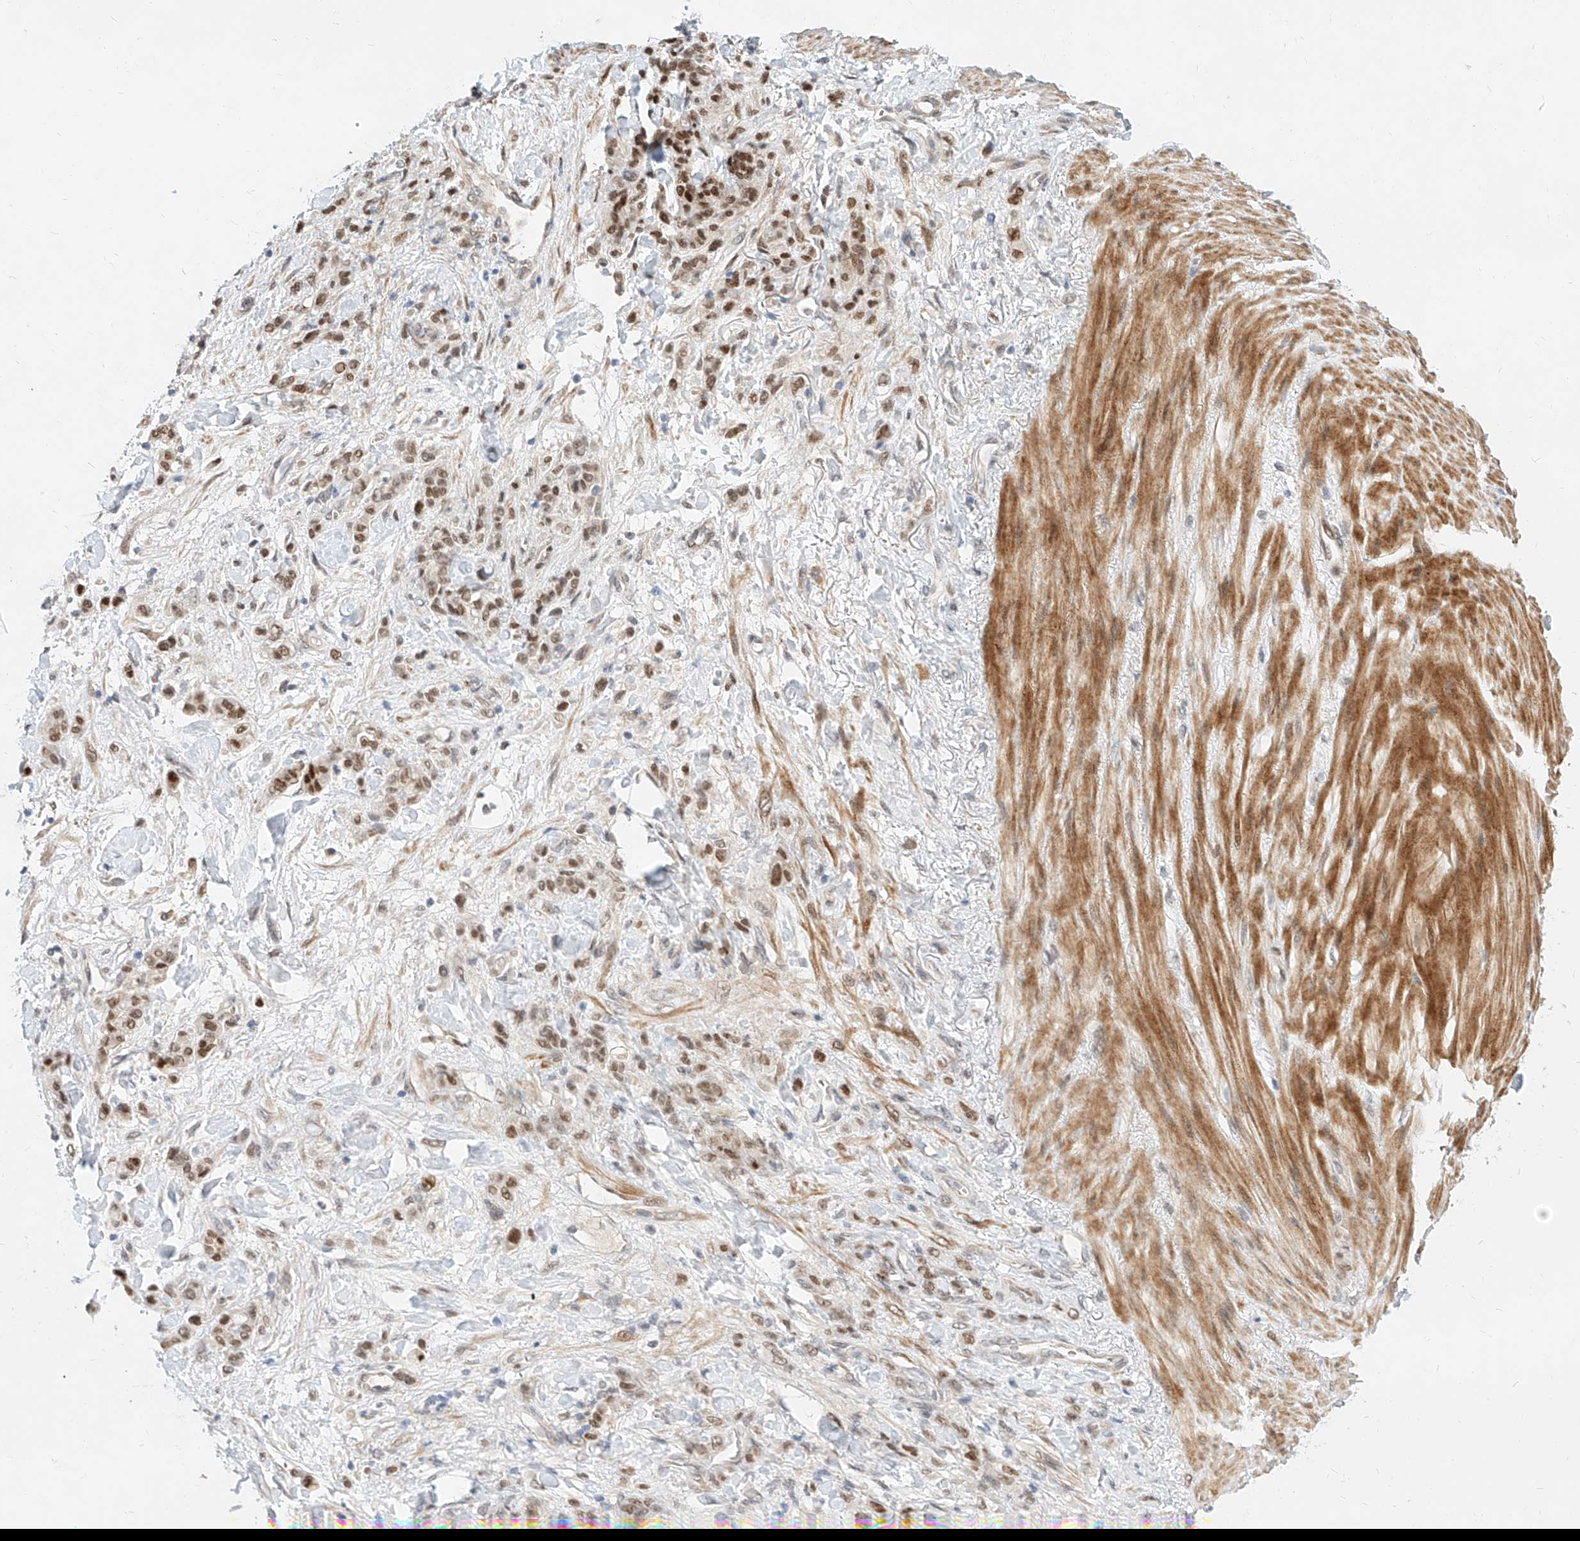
{"staining": {"intensity": "moderate", "quantity": ">75%", "location": "nuclear"}, "tissue": "stomach cancer", "cell_type": "Tumor cells", "image_type": "cancer", "snomed": [{"axis": "morphology", "description": "Normal tissue, NOS"}, {"axis": "morphology", "description": "Adenocarcinoma, NOS"}, {"axis": "topography", "description": "Stomach"}], "caption": "The photomicrograph displays immunohistochemical staining of stomach cancer (adenocarcinoma). There is moderate nuclear staining is present in approximately >75% of tumor cells.", "gene": "CBX8", "patient": {"sex": "male", "age": 82}}